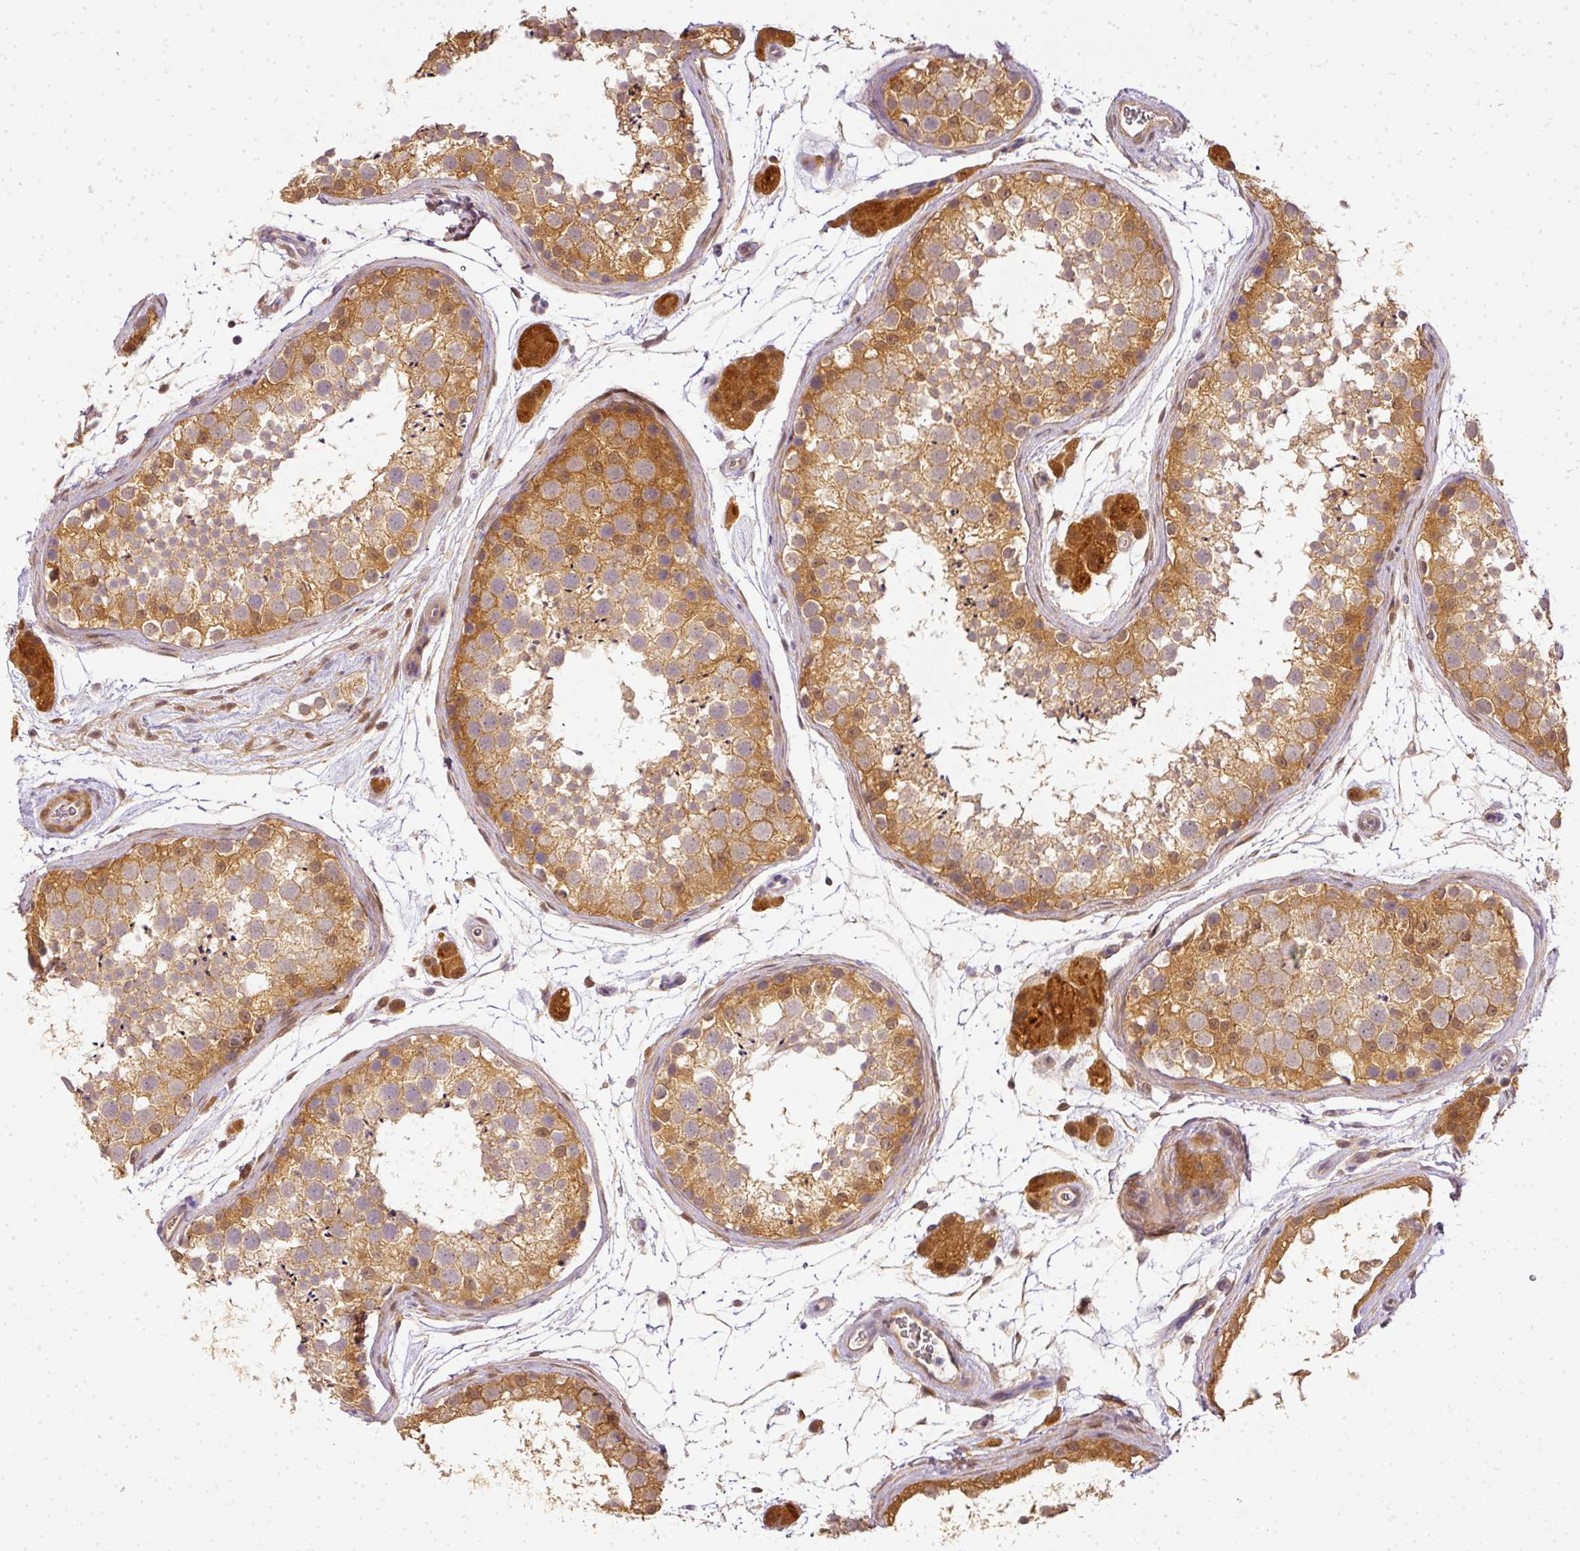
{"staining": {"intensity": "strong", "quantity": ">75%", "location": "cytoplasmic/membranous"}, "tissue": "testis", "cell_type": "Cells in seminiferous ducts", "image_type": "normal", "snomed": [{"axis": "morphology", "description": "Normal tissue, NOS"}, {"axis": "topography", "description": "Testis"}], "caption": "High-magnification brightfield microscopy of benign testis stained with DAB (3,3'-diaminobenzidine) (brown) and counterstained with hematoxylin (blue). cells in seminiferous ducts exhibit strong cytoplasmic/membranous expression is identified in approximately>75% of cells. (DAB (3,3'-diaminobenzidine) IHC with brightfield microscopy, high magnification).", "gene": "ADH5", "patient": {"sex": "male", "age": 41}}